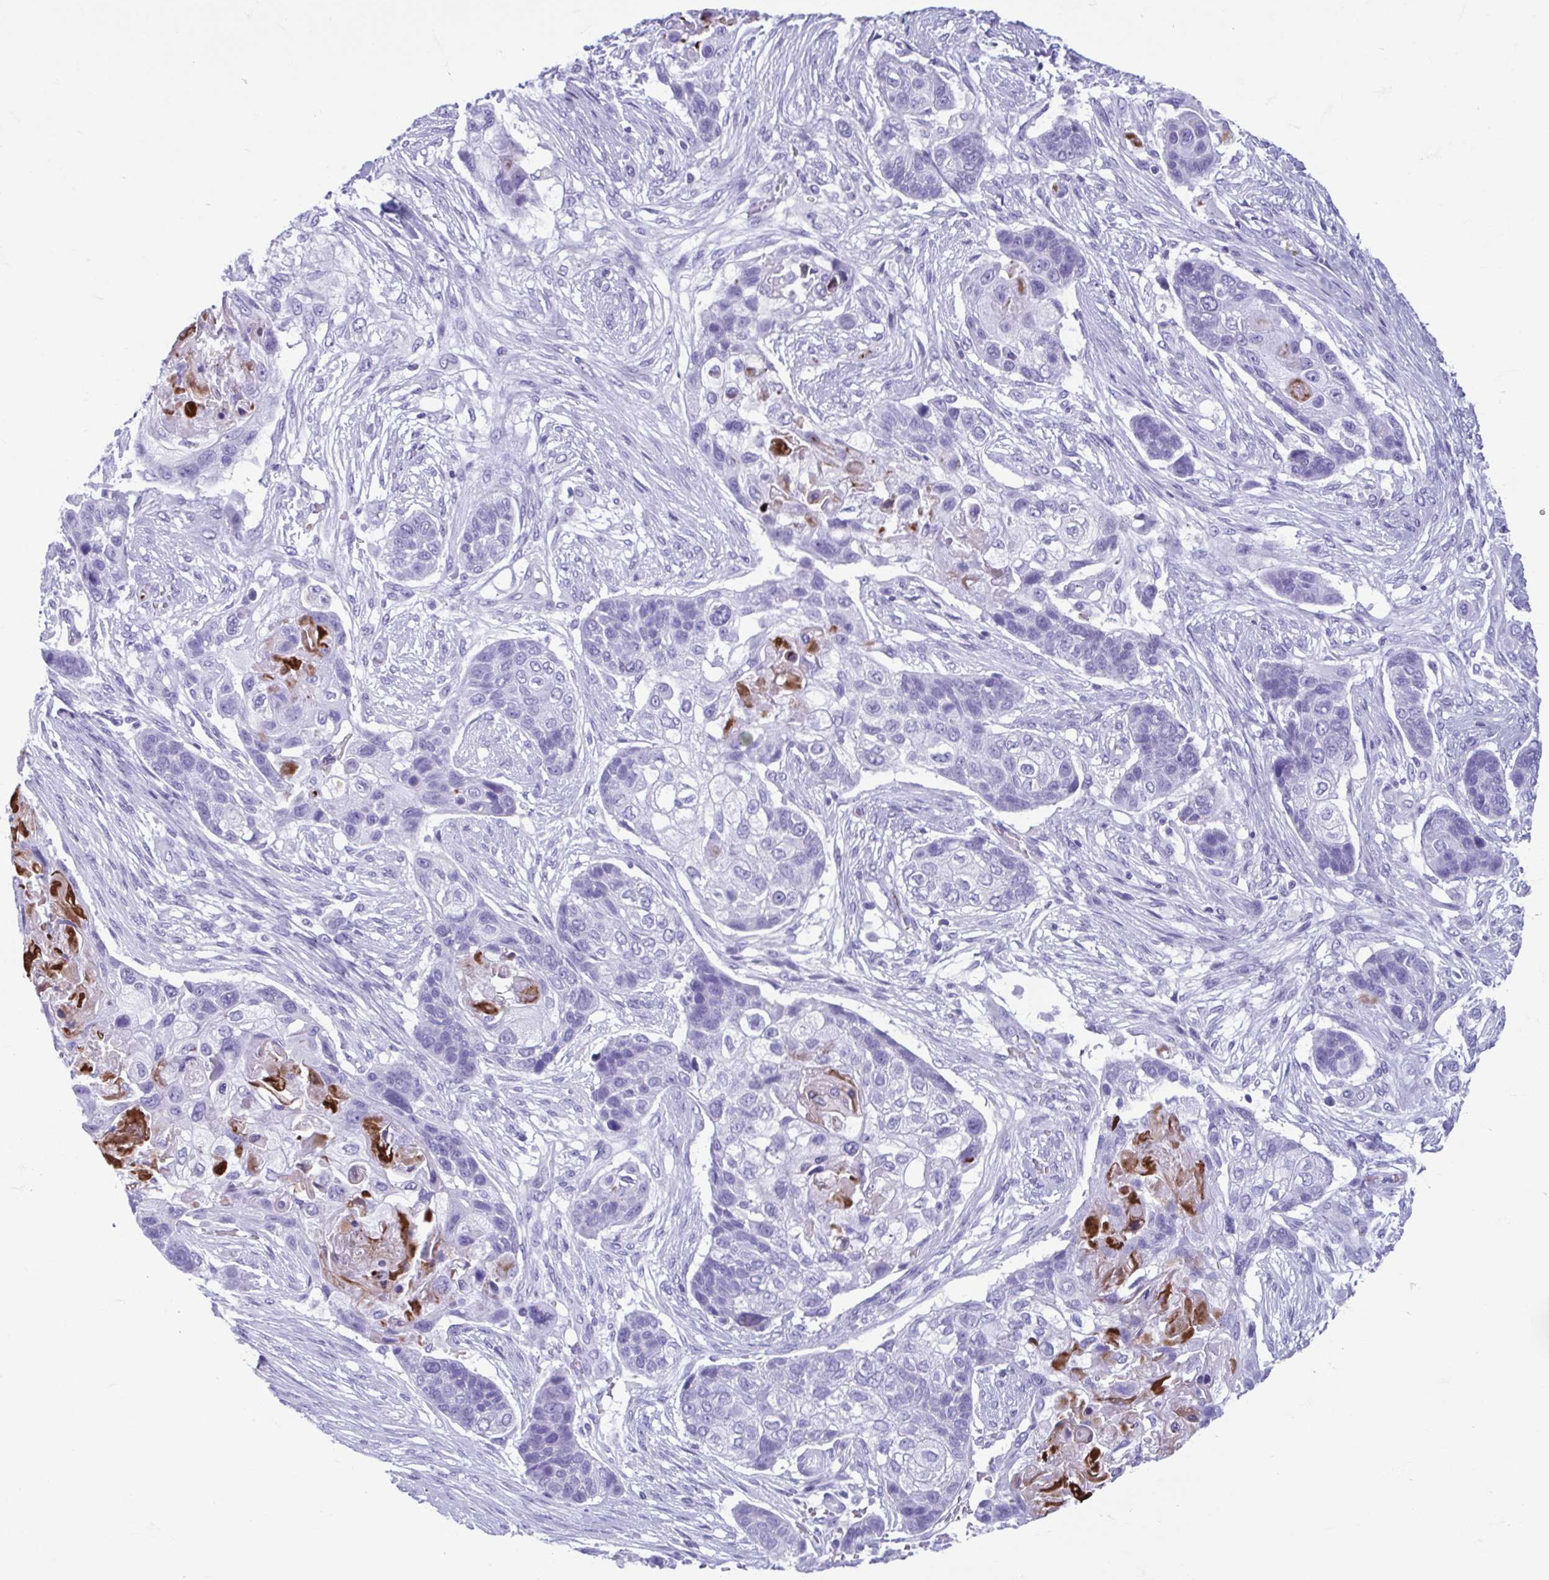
{"staining": {"intensity": "negative", "quantity": "none", "location": "none"}, "tissue": "lung cancer", "cell_type": "Tumor cells", "image_type": "cancer", "snomed": [{"axis": "morphology", "description": "Squamous cell carcinoma, NOS"}, {"axis": "topography", "description": "Lung"}], "caption": "High power microscopy micrograph of an immunohistochemistry micrograph of lung cancer, revealing no significant staining in tumor cells.", "gene": "TCEAL3", "patient": {"sex": "male", "age": 69}}